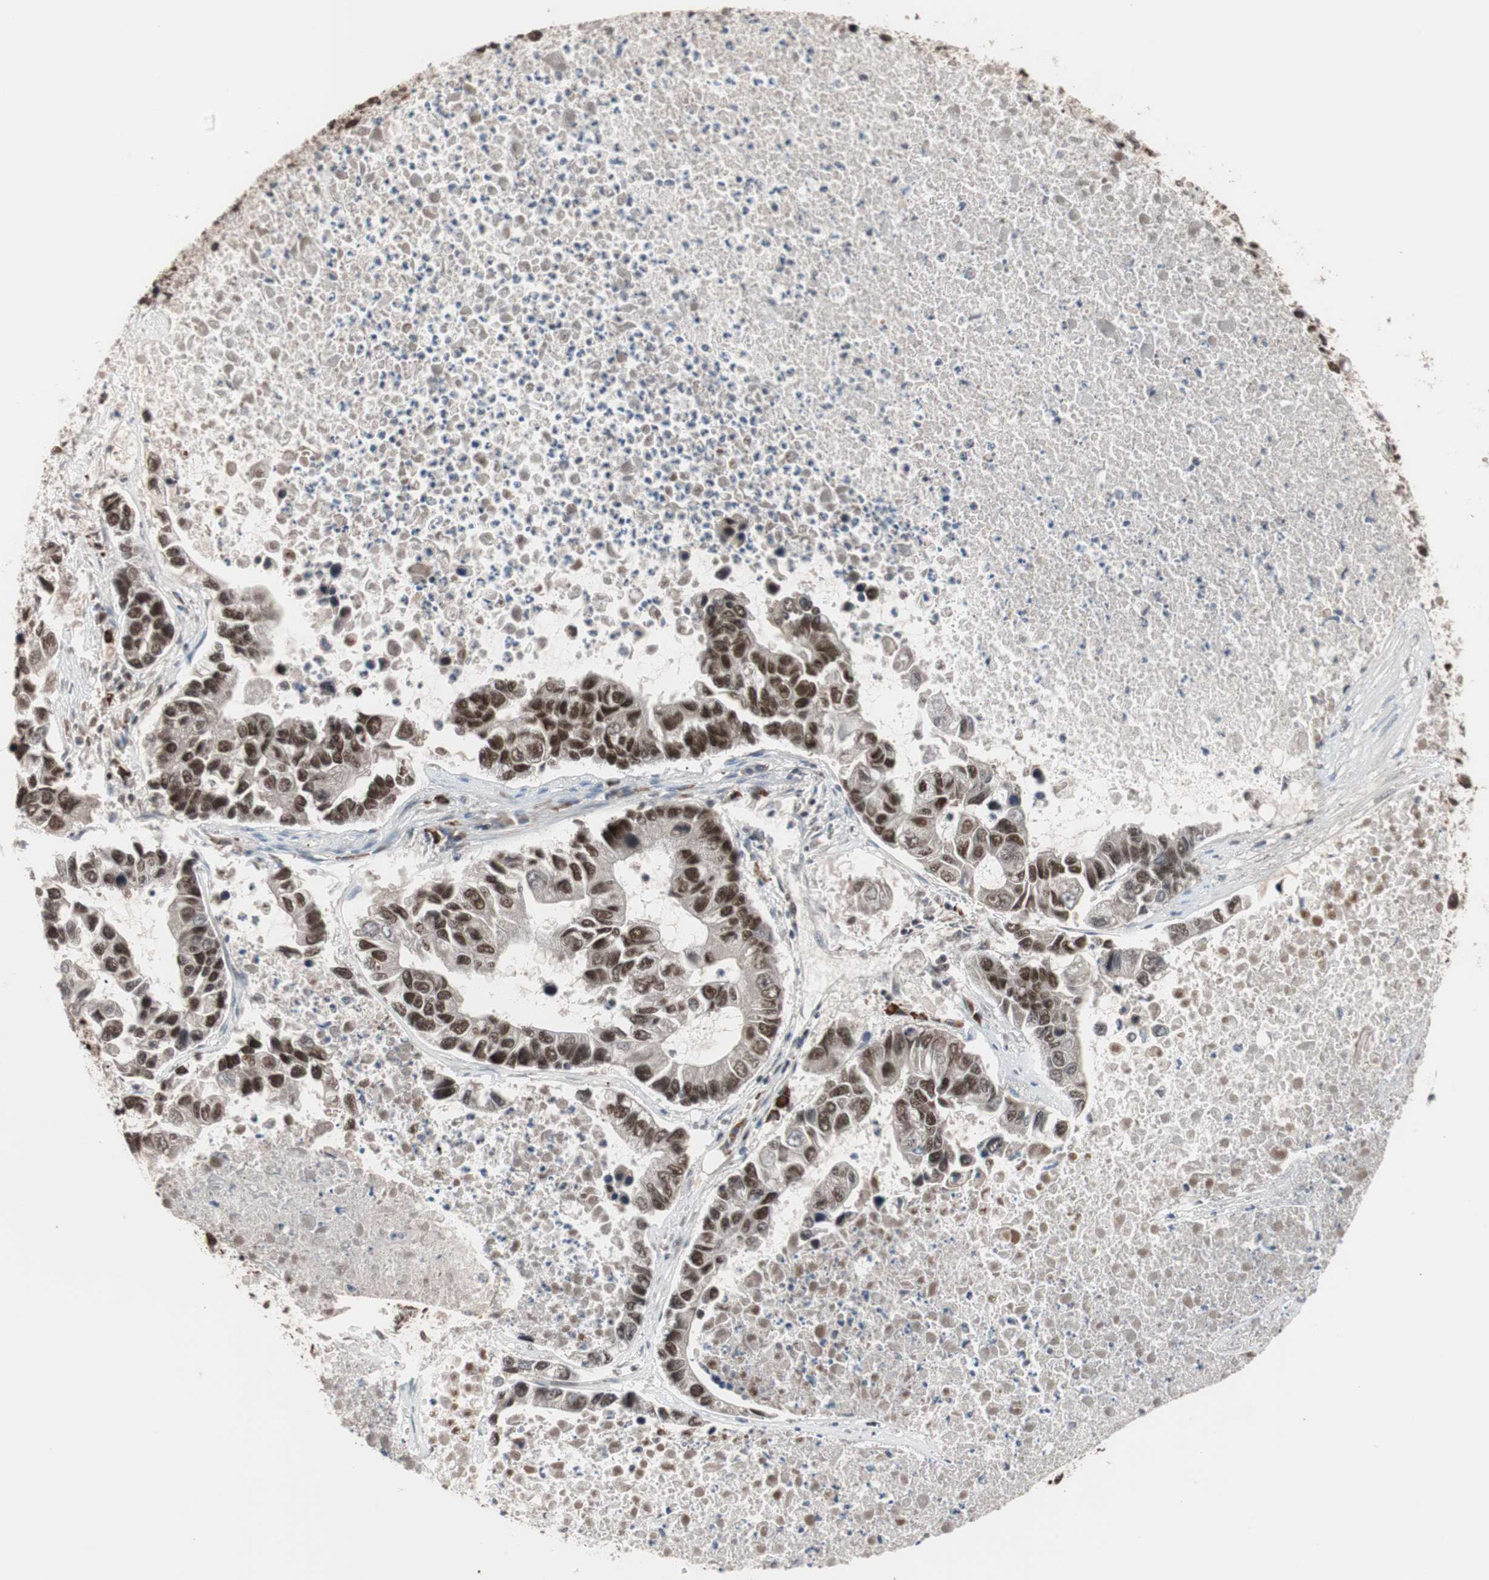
{"staining": {"intensity": "strong", "quantity": ">75%", "location": "nuclear"}, "tissue": "lung cancer", "cell_type": "Tumor cells", "image_type": "cancer", "snomed": [{"axis": "morphology", "description": "Adenocarcinoma, NOS"}, {"axis": "topography", "description": "Lung"}], "caption": "DAB immunohistochemical staining of human lung cancer (adenocarcinoma) displays strong nuclear protein expression in approximately >75% of tumor cells.", "gene": "CHAMP1", "patient": {"sex": "female", "age": 51}}